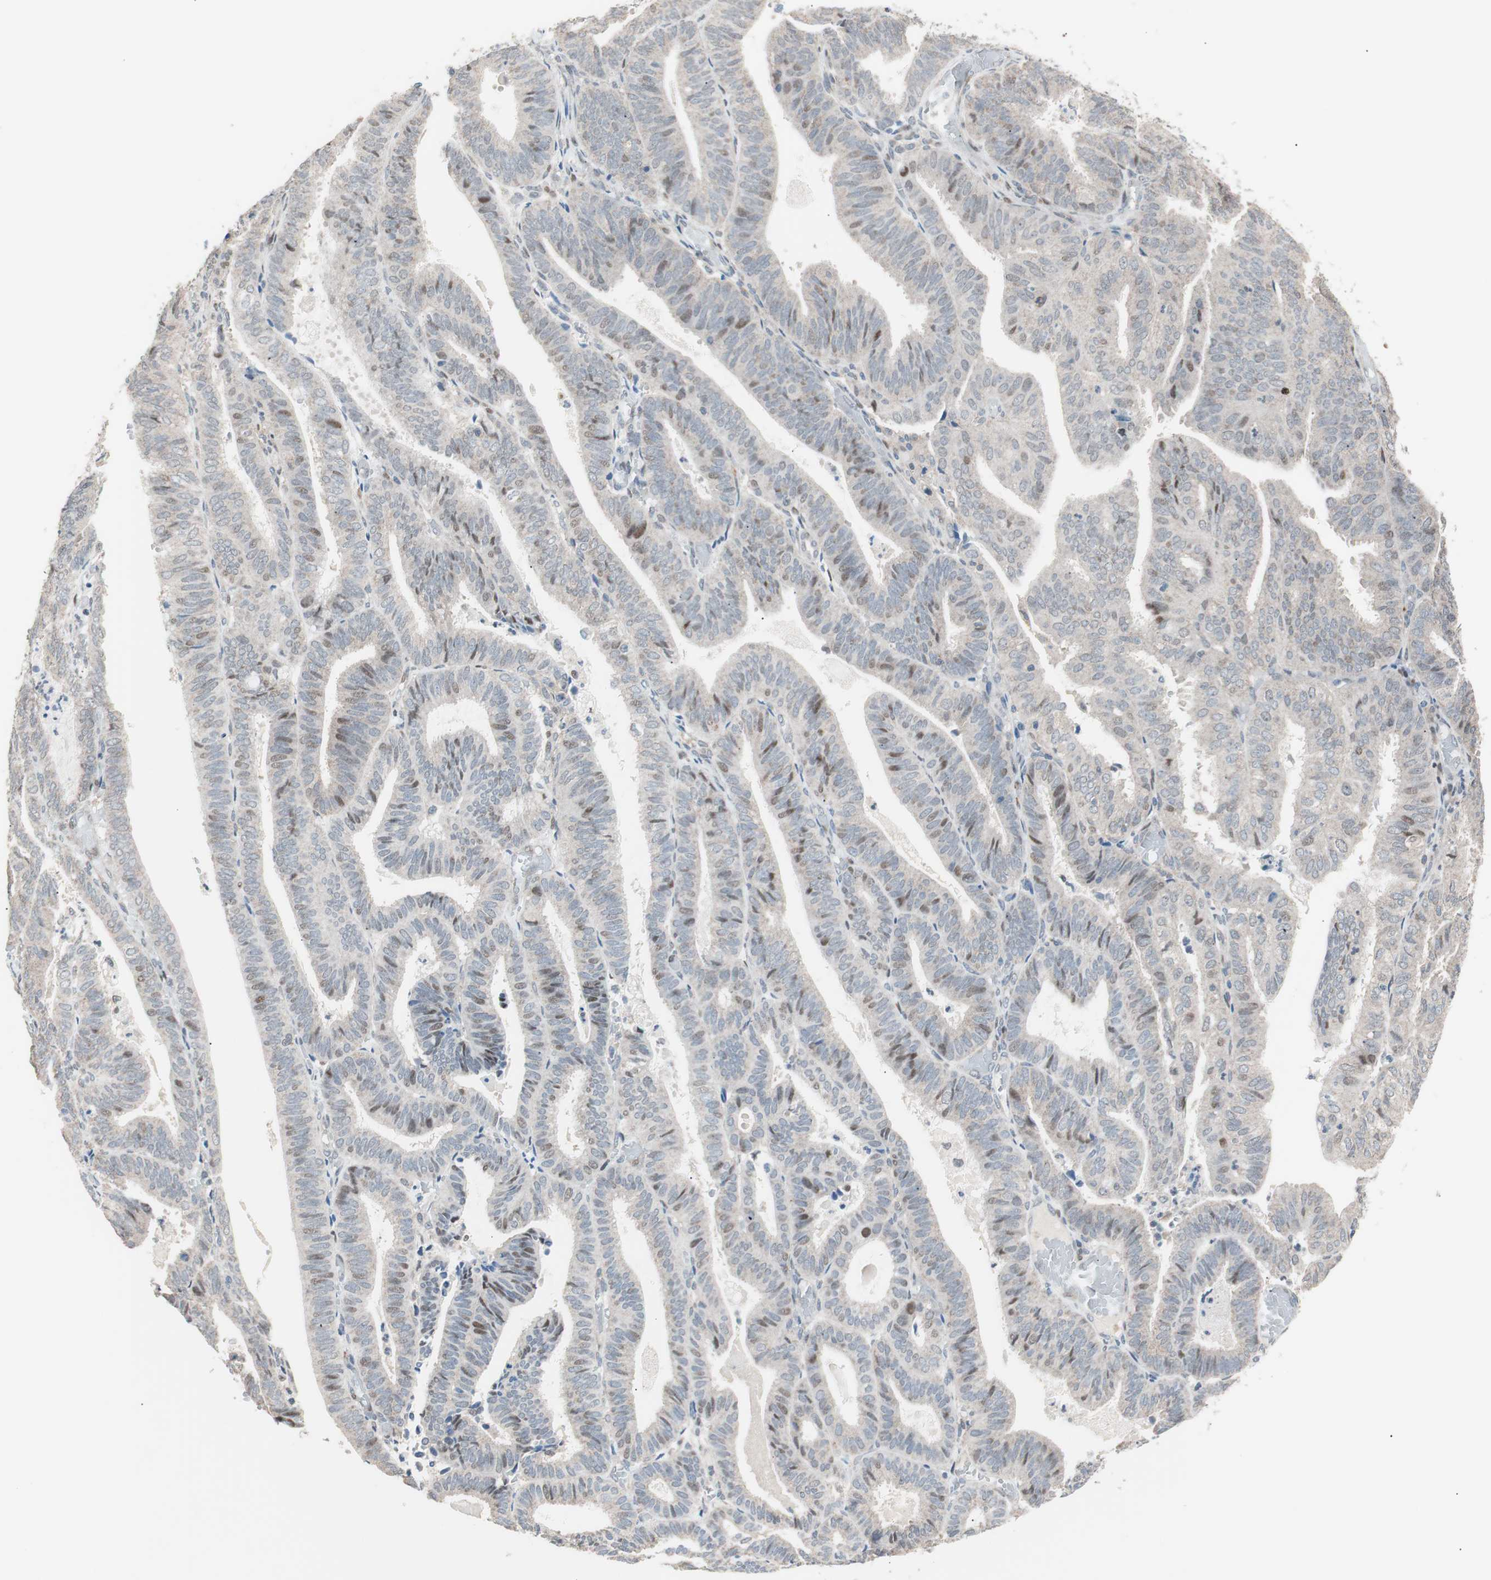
{"staining": {"intensity": "weak", "quantity": "<25%", "location": "cytoplasmic/membranous"}, "tissue": "endometrial cancer", "cell_type": "Tumor cells", "image_type": "cancer", "snomed": [{"axis": "morphology", "description": "Adenocarcinoma, NOS"}, {"axis": "topography", "description": "Uterus"}], "caption": "Adenocarcinoma (endometrial) stained for a protein using immunohistochemistry shows no expression tumor cells.", "gene": "POLH", "patient": {"sex": "female", "age": 60}}